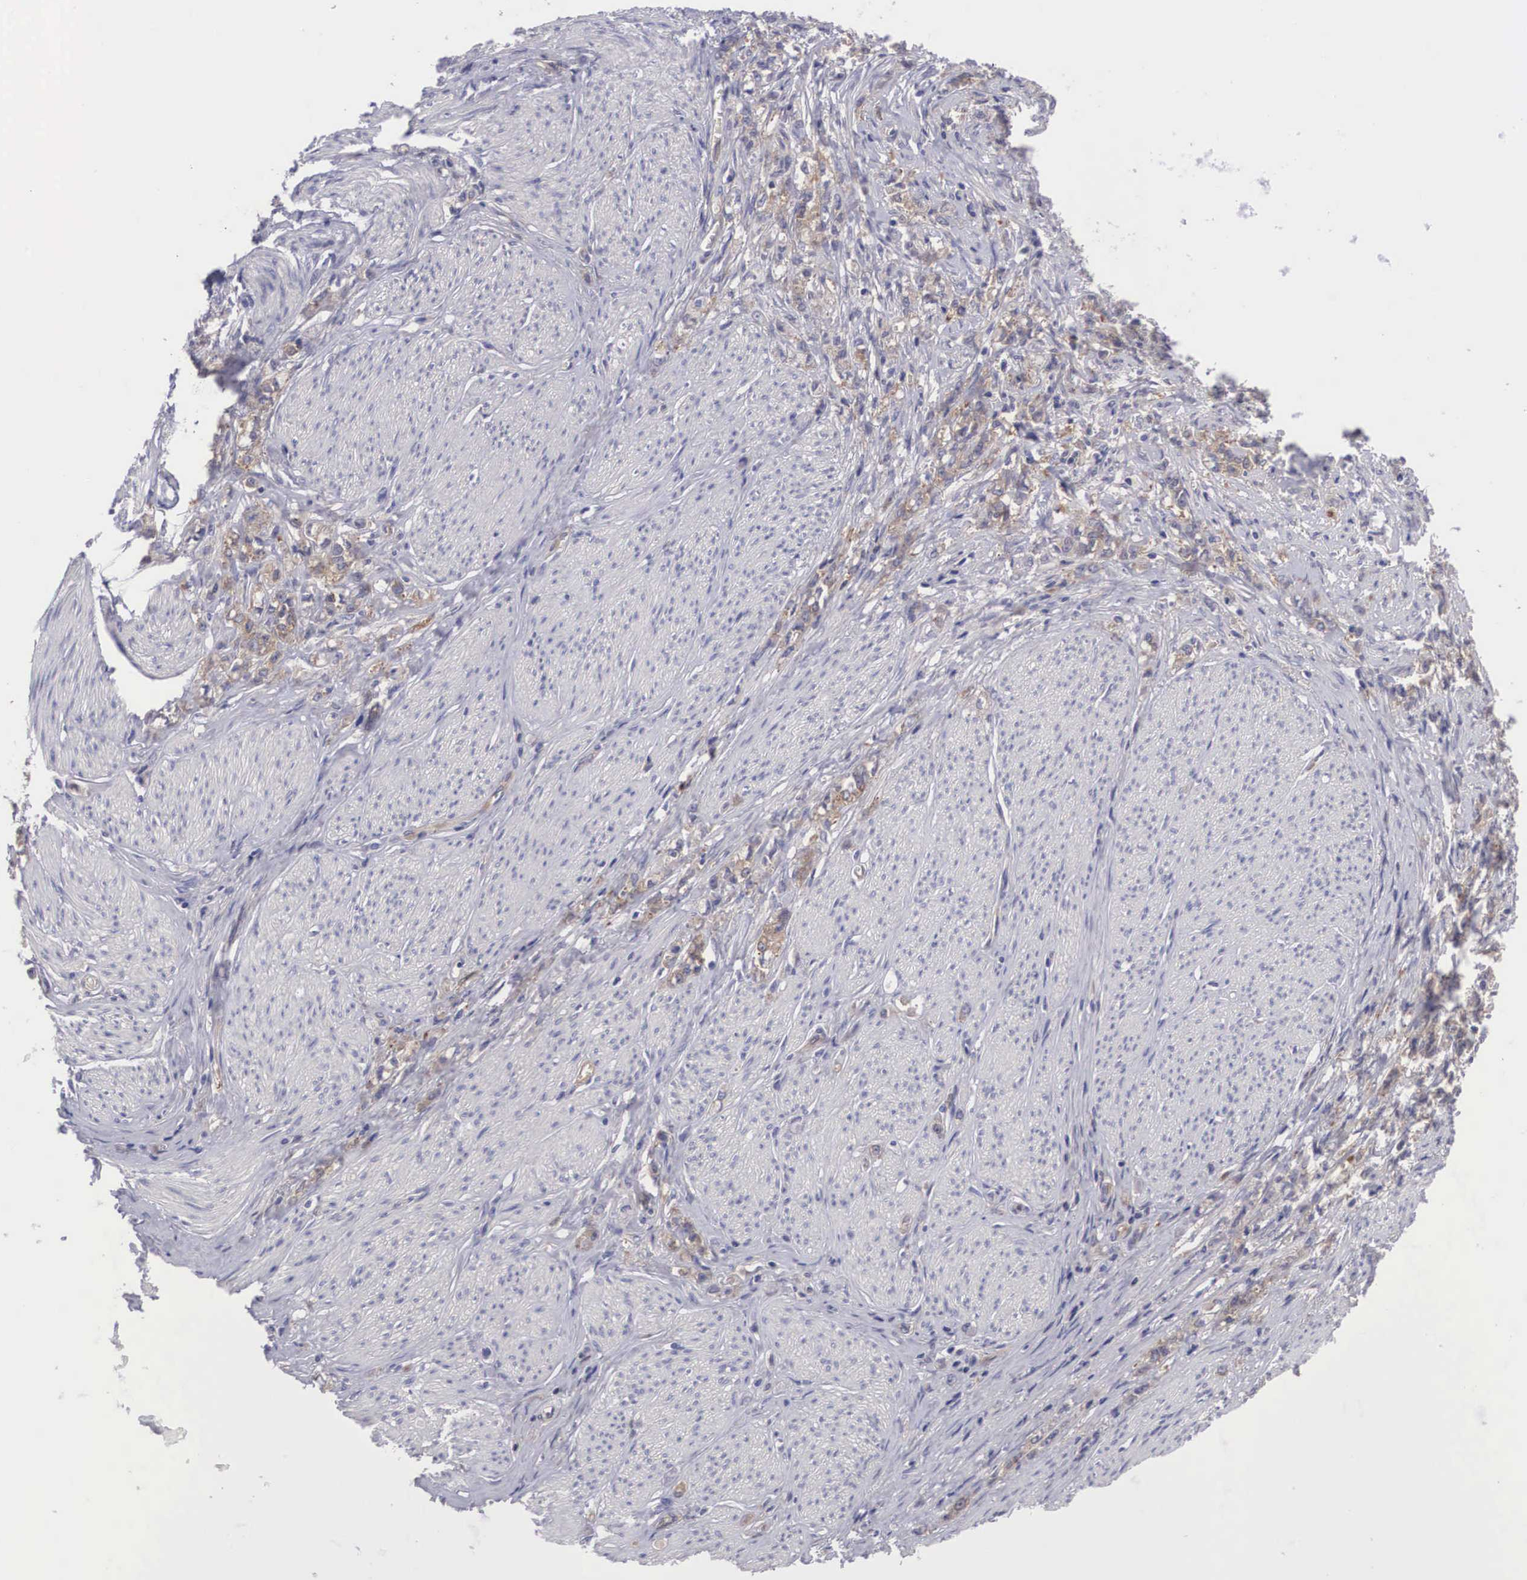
{"staining": {"intensity": "weak", "quantity": "<25%", "location": "cytoplasmic/membranous"}, "tissue": "stomach cancer", "cell_type": "Tumor cells", "image_type": "cancer", "snomed": [{"axis": "morphology", "description": "Adenocarcinoma, NOS"}, {"axis": "topography", "description": "Stomach"}], "caption": "High magnification brightfield microscopy of stomach cancer stained with DAB (brown) and counterstained with hematoxylin (blue): tumor cells show no significant expression.", "gene": "GRIPAP1", "patient": {"sex": "male", "age": 72}}